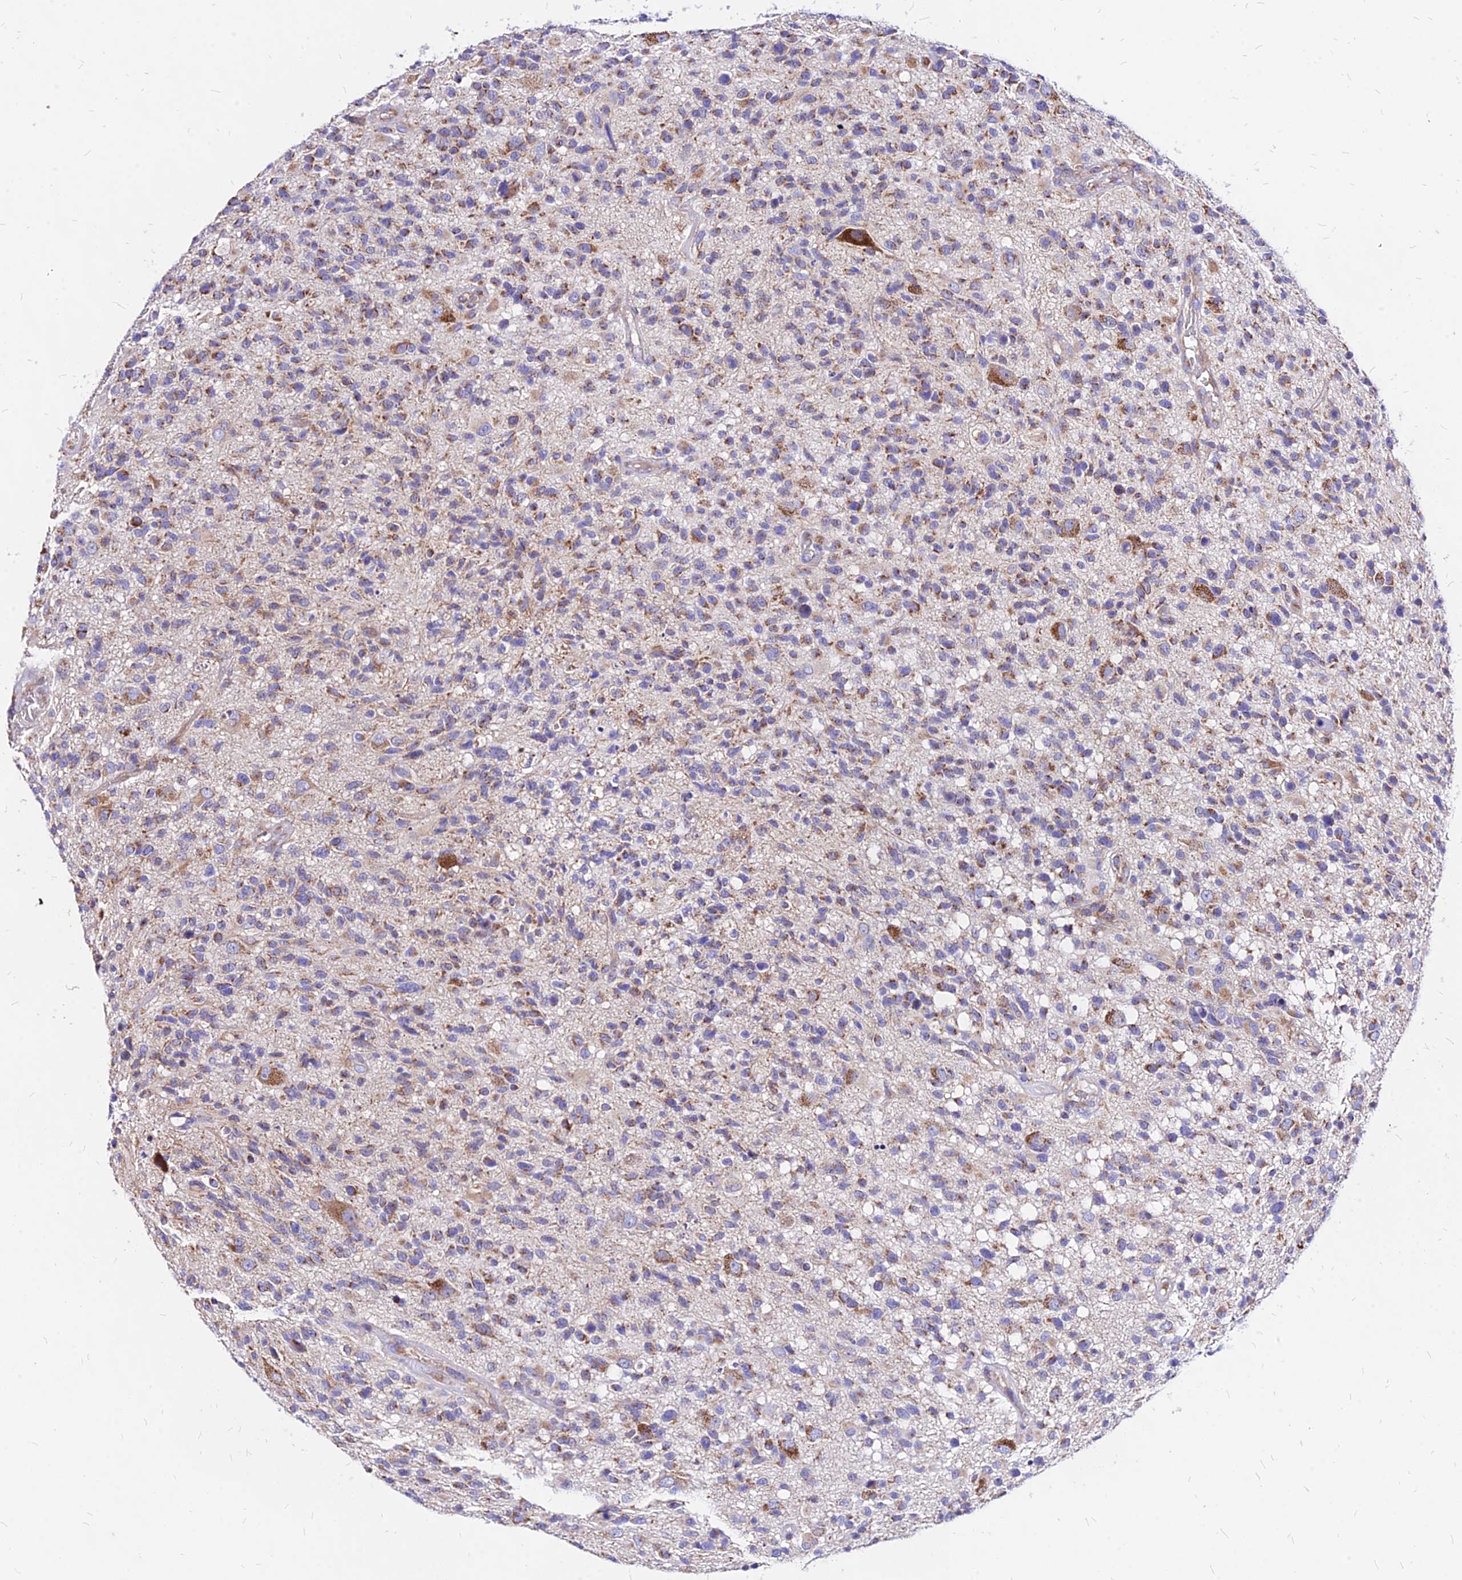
{"staining": {"intensity": "moderate", "quantity": "25%-75%", "location": "cytoplasmic/membranous"}, "tissue": "glioma", "cell_type": "Tumor cells", "image_type": "cancer", "snomed": [{"axis": "morphology", "description": "Glioma, malignant, High grade"}, {"axis": "morphology", "description": "Glioblastoma, NOS"}, {"axis": "topography", "description": "Brain"}], "caption": "Approximately 25%-75% of tumor cells in human glioma display moderate cytoplasmic/membranous protein positivity as visualized by brown immunohistochemical staining.", "gene": "MRPL3", "patient": {"sex": "male", "age": 60}}